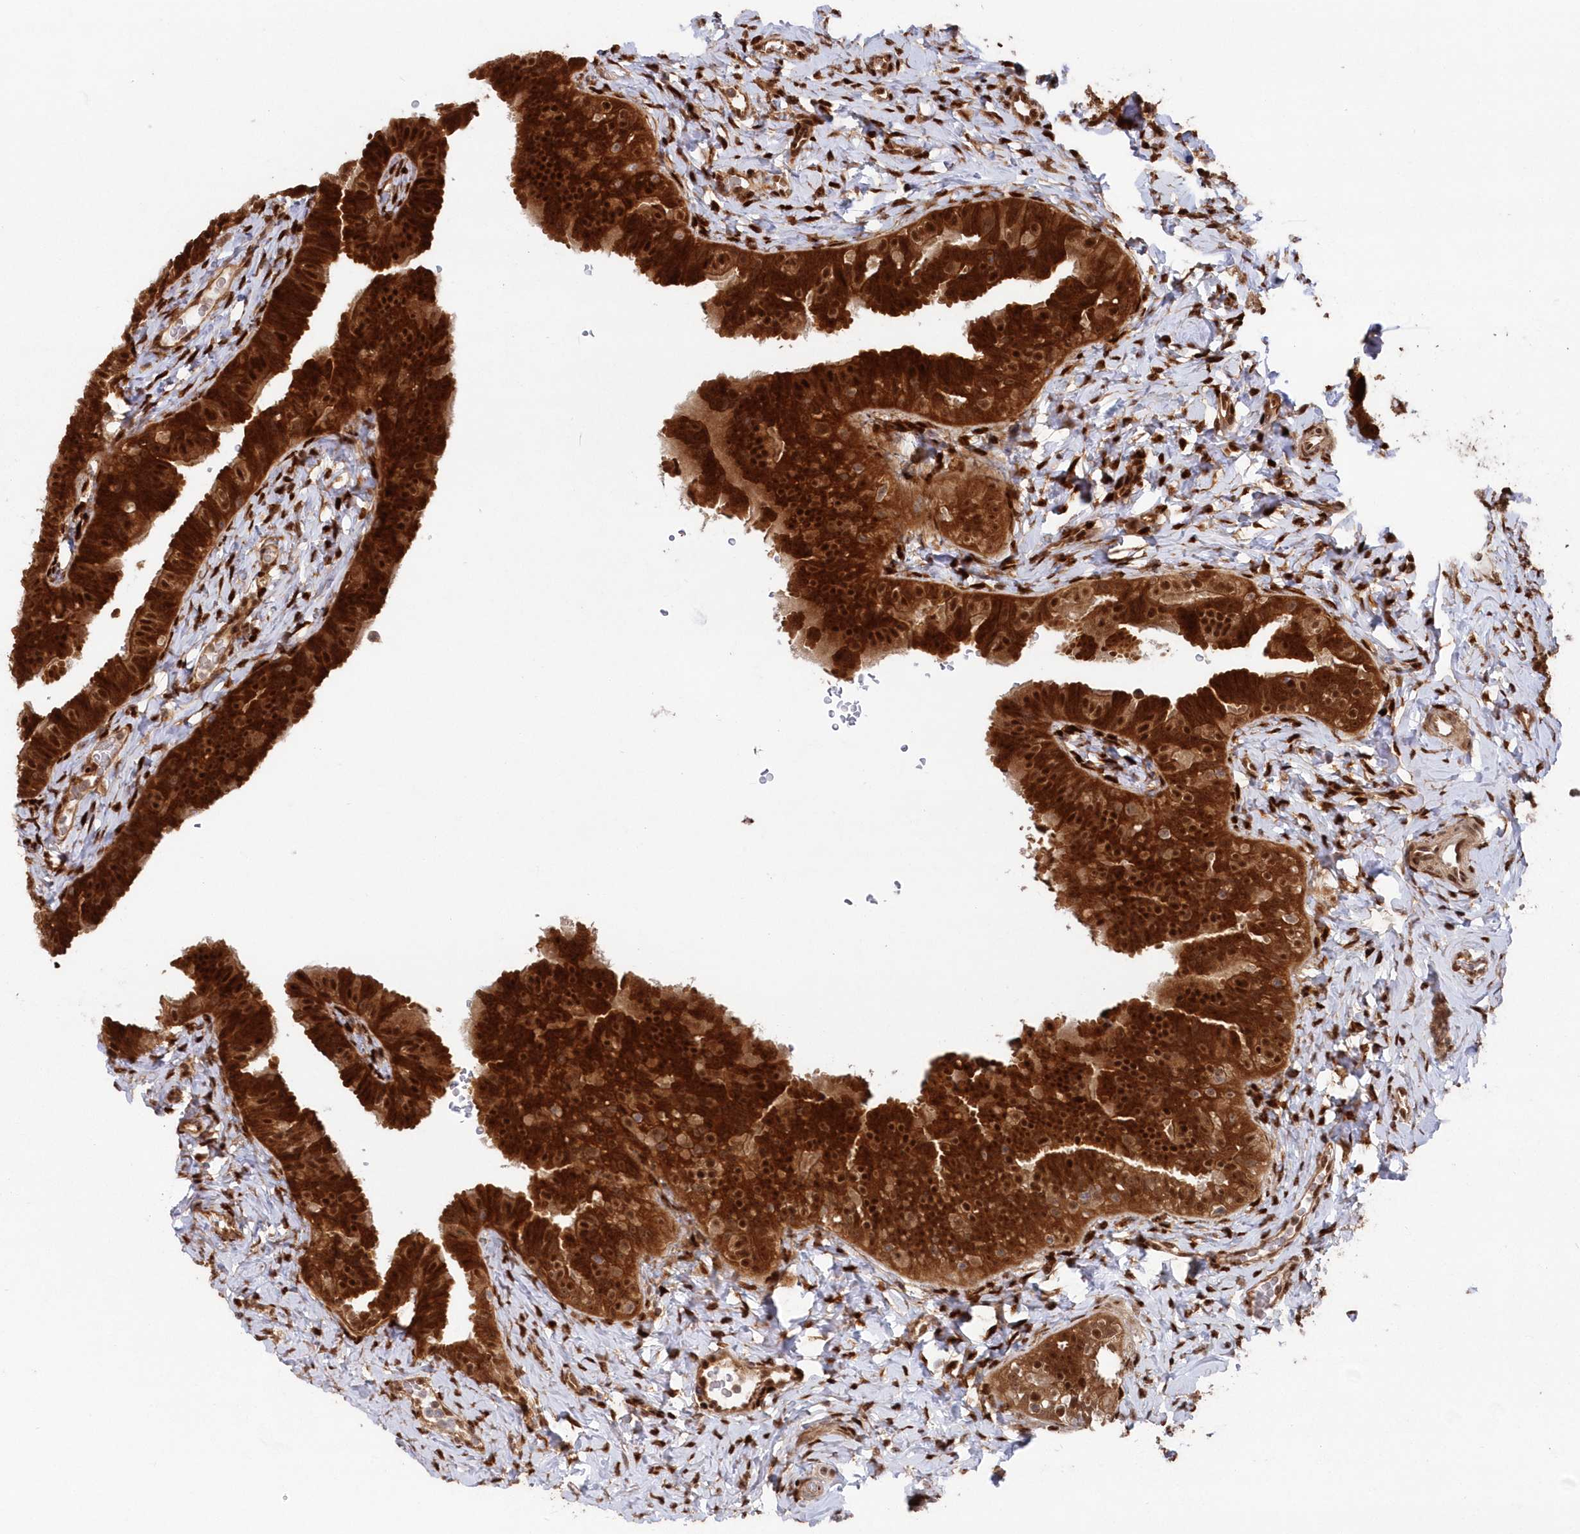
{"staining": {"intensity": "strong", "quantity": ">75%", "location": "cytoplasmic/membranous,nuclear"}, "tissue": "fallopian tube", "cell_type": "Glandular cells", "image_type": "normal", "snomed": [{"axis": "morphology", "description": "Normal tissue, NOS"}, {"axis": "topography", "description": "Fallopian tube"}], "caption": "Fallopian tube stained with DAB (3,3'-diaminobenzidine) immunohistochemistry (IHC) reveals high levels of strong cytoplasmic/membranous,nuclear staining in about >75% of glandular cells.", "gene": "ABHD14B", "patient": {"sex": "female", "age": 39}}